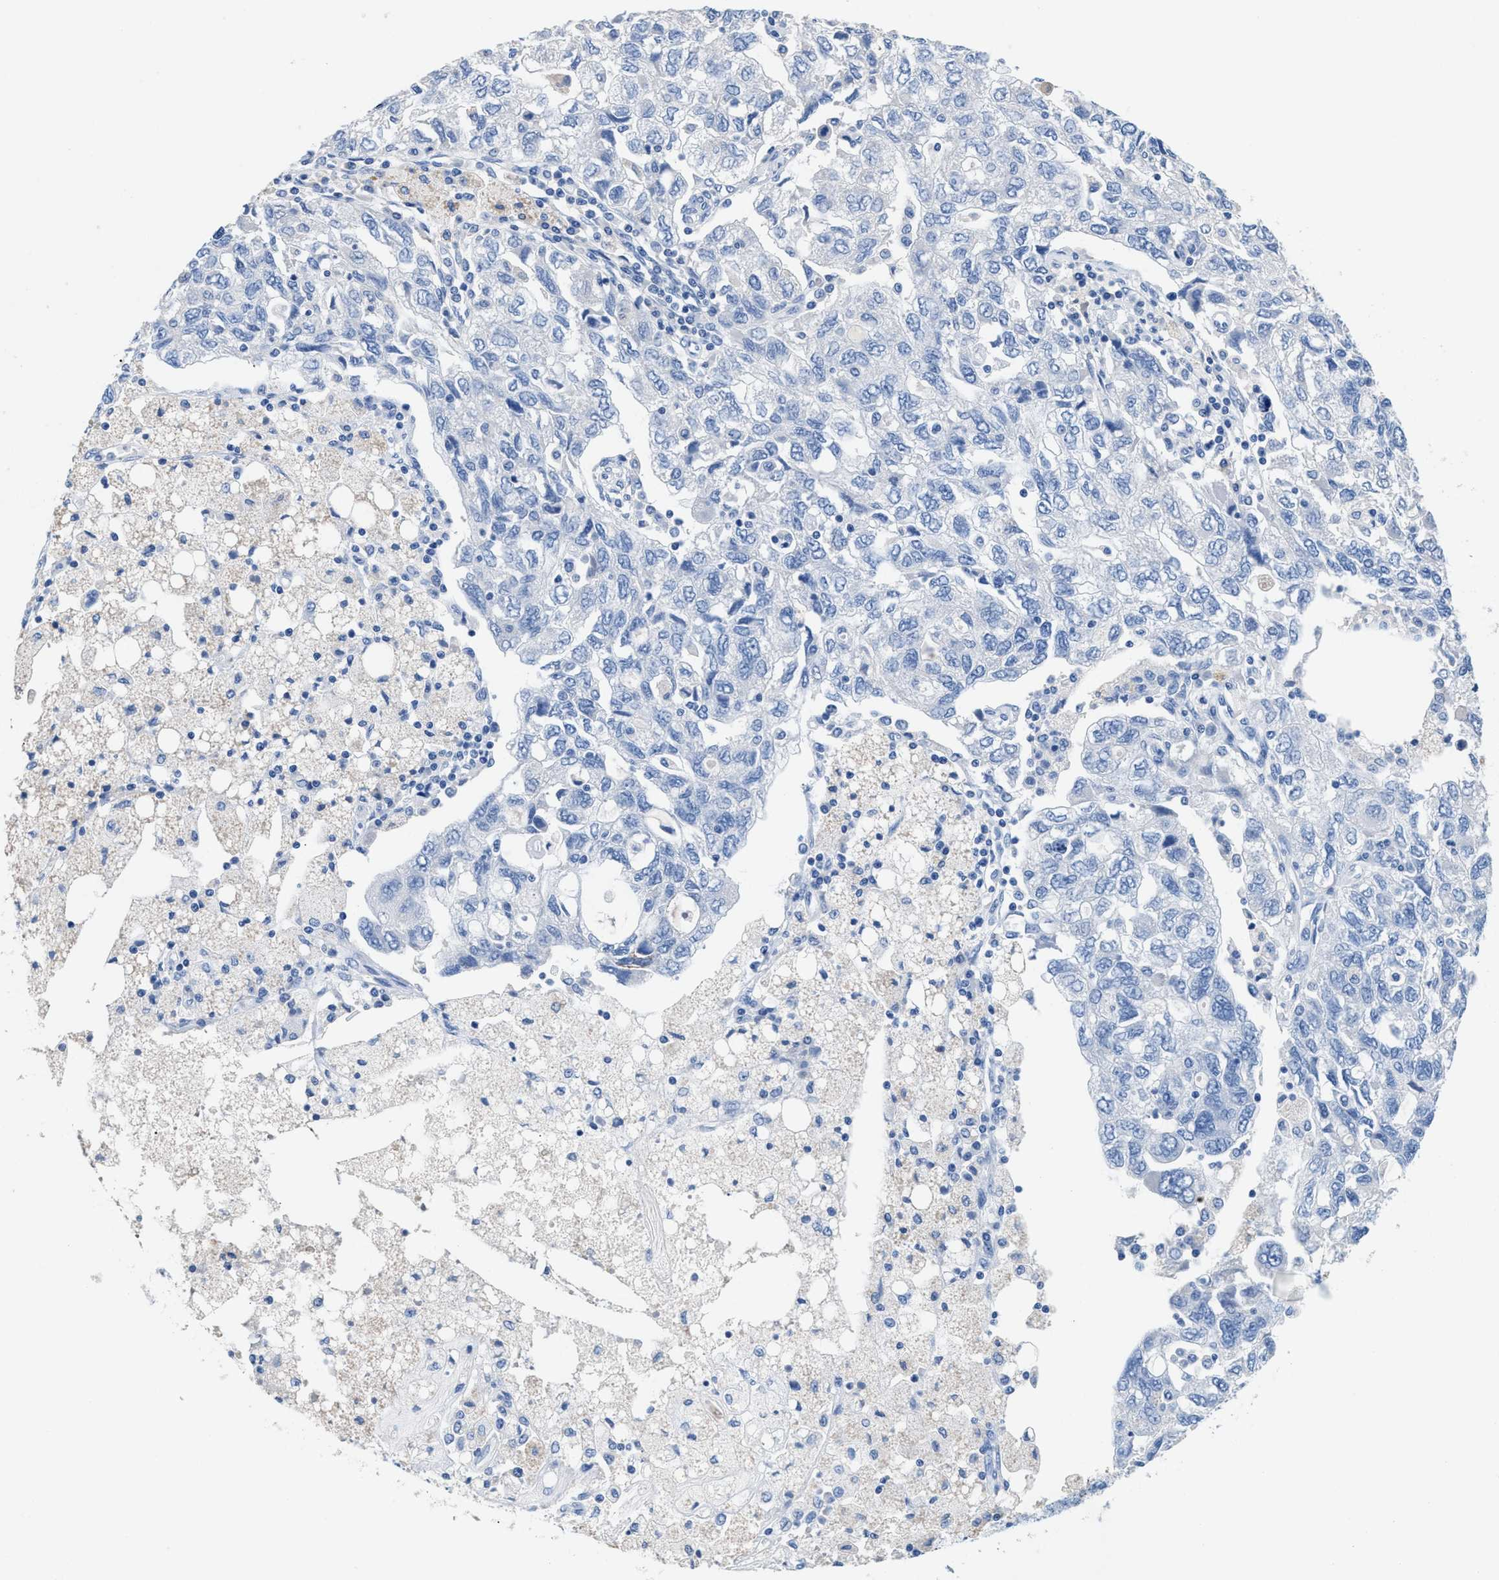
{"staining": {"intensity": "negative", "quantity": "none", "location": "none"}, "tissue": "ovarian cancer", "cell_type": "Tumor cells", "image_type": "cancer", "snomed": [{"axis": "morphology", "description": "Carcinoma, NOS"}, {"axis": "morphology", "description": "Cystadenocarcinoma, serous, NOS"}, {"axis": "topography", "description": "Ovary"}], "caption": "Protein analysis of ovarian cancer (carcinoma) demonstrates no significant staining in tumor cells.", "gene": "SLFN13", "patient": {"sex": "female", "age": 69}}